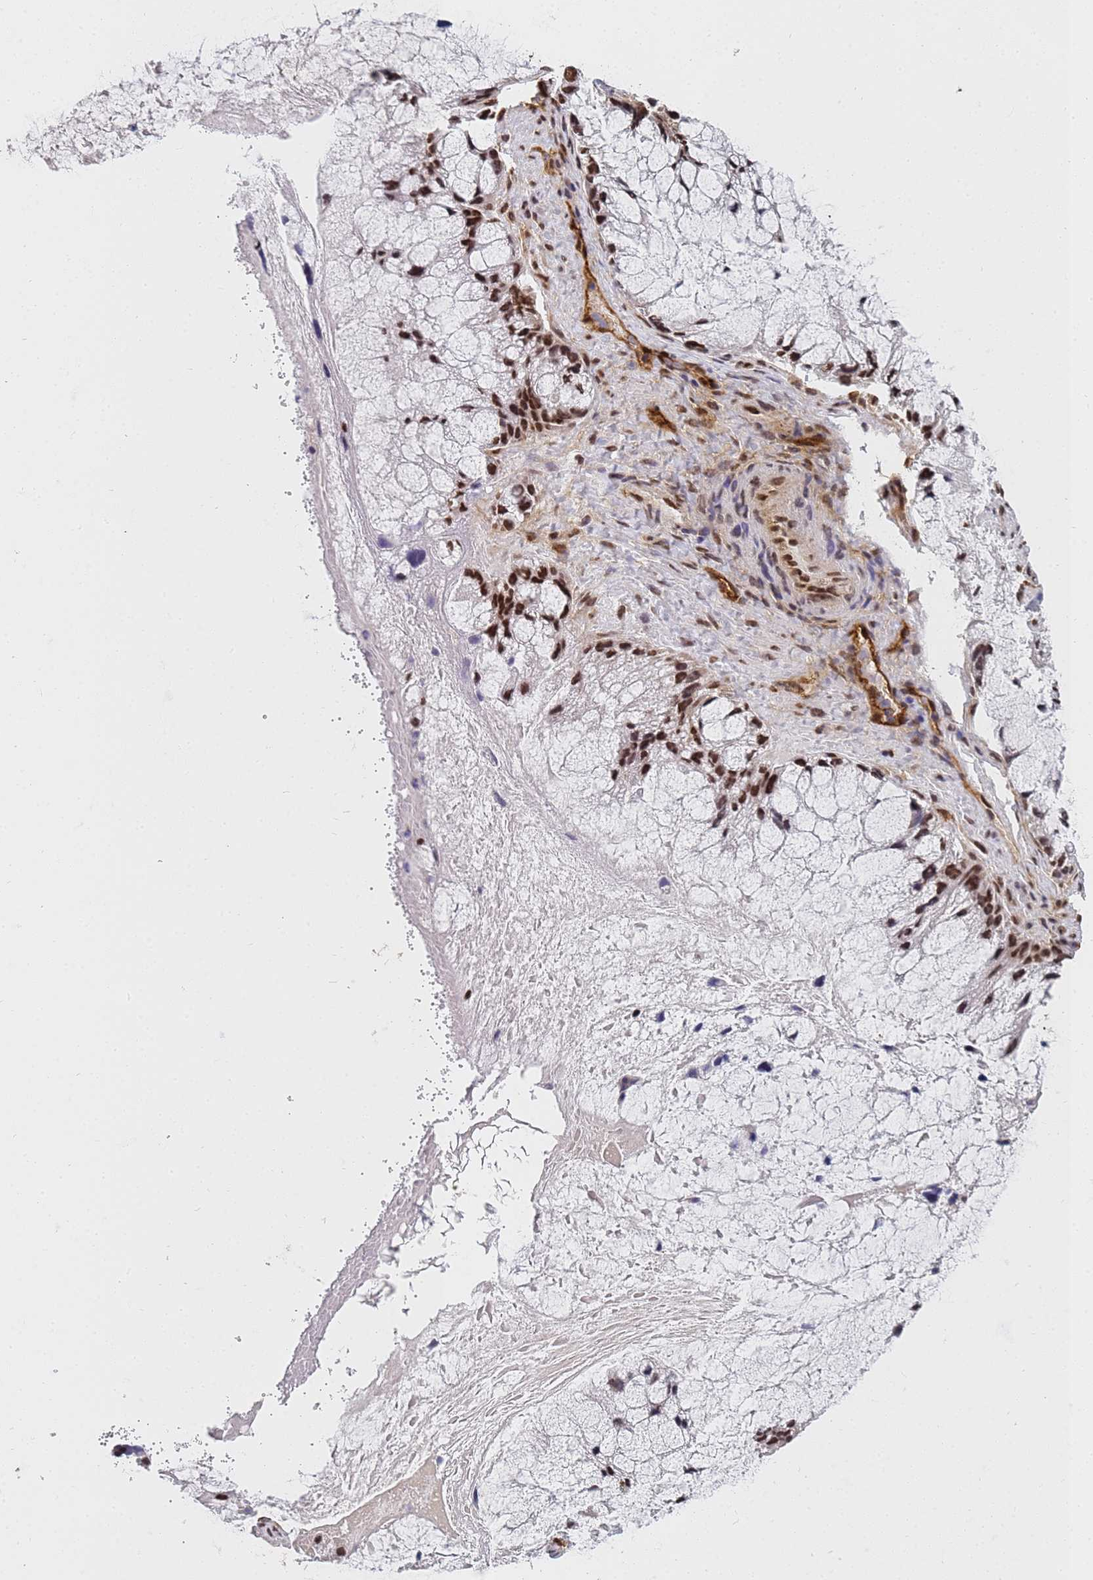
{"staining": {"intensity": "strong", "quantity": ">75%", "location": "nuclear"}, "tissue": "ovarian cancer", "cell_type": "Tumor cells", "image_type": "cancer", "snomed": [{"axis": "morphology", "description": "Cystadenocarcinoma, mucinous, NOS"}, {"axis": "topography", "description": "Ovary"}], "caption": "Strong nuclear protein expression is appreciated in about >75% of tumor cells in ovarian mucinous cystadenocarcinoma. (Brightfield microscopy of DAB IHC at high magnification).", "gene": "RAVER2", "patient": {"sex": "female", "age": 37}}